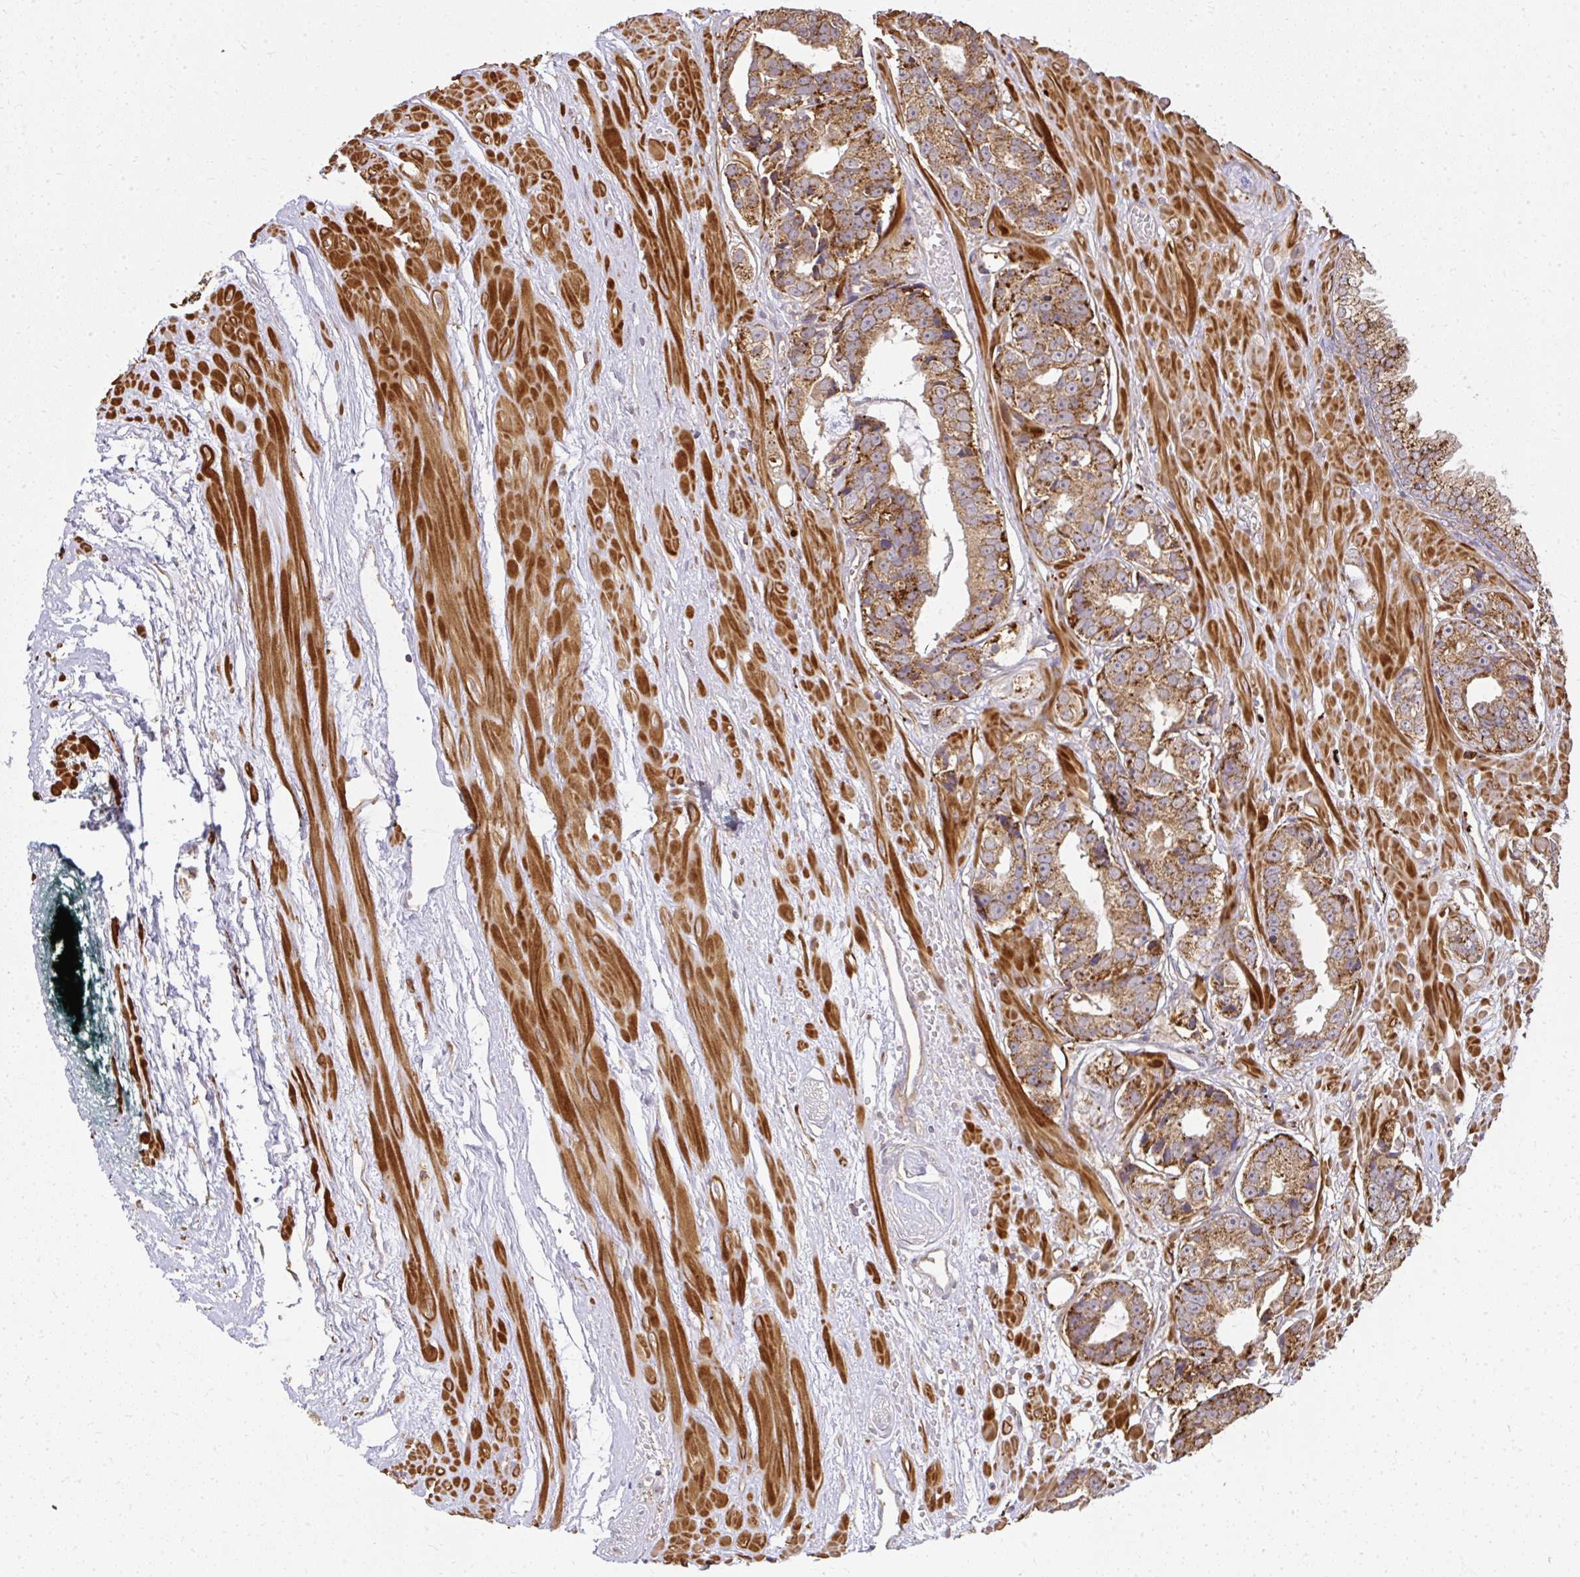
{"staining": {"intensity": "moderate", "quantity": ">75%", "location": "cytoplasmic/membranous"}, "tissue": "prostate cancer", "cell_type": "Tumor cells", "image_type": "cancer", "snomed": [{"axis": "morphology", "description": "Adenocarcinoma, High grade"}, {"axis": "topography", "description": "Prostate"}], "caption": "A medium amount of moderate cytoplasmic/membranous positivity is seen in approximately >75% of tumor cells in prostate cancer tissue.", "gene": "GNS", "patient": {"sex": "male", "age": 71}}